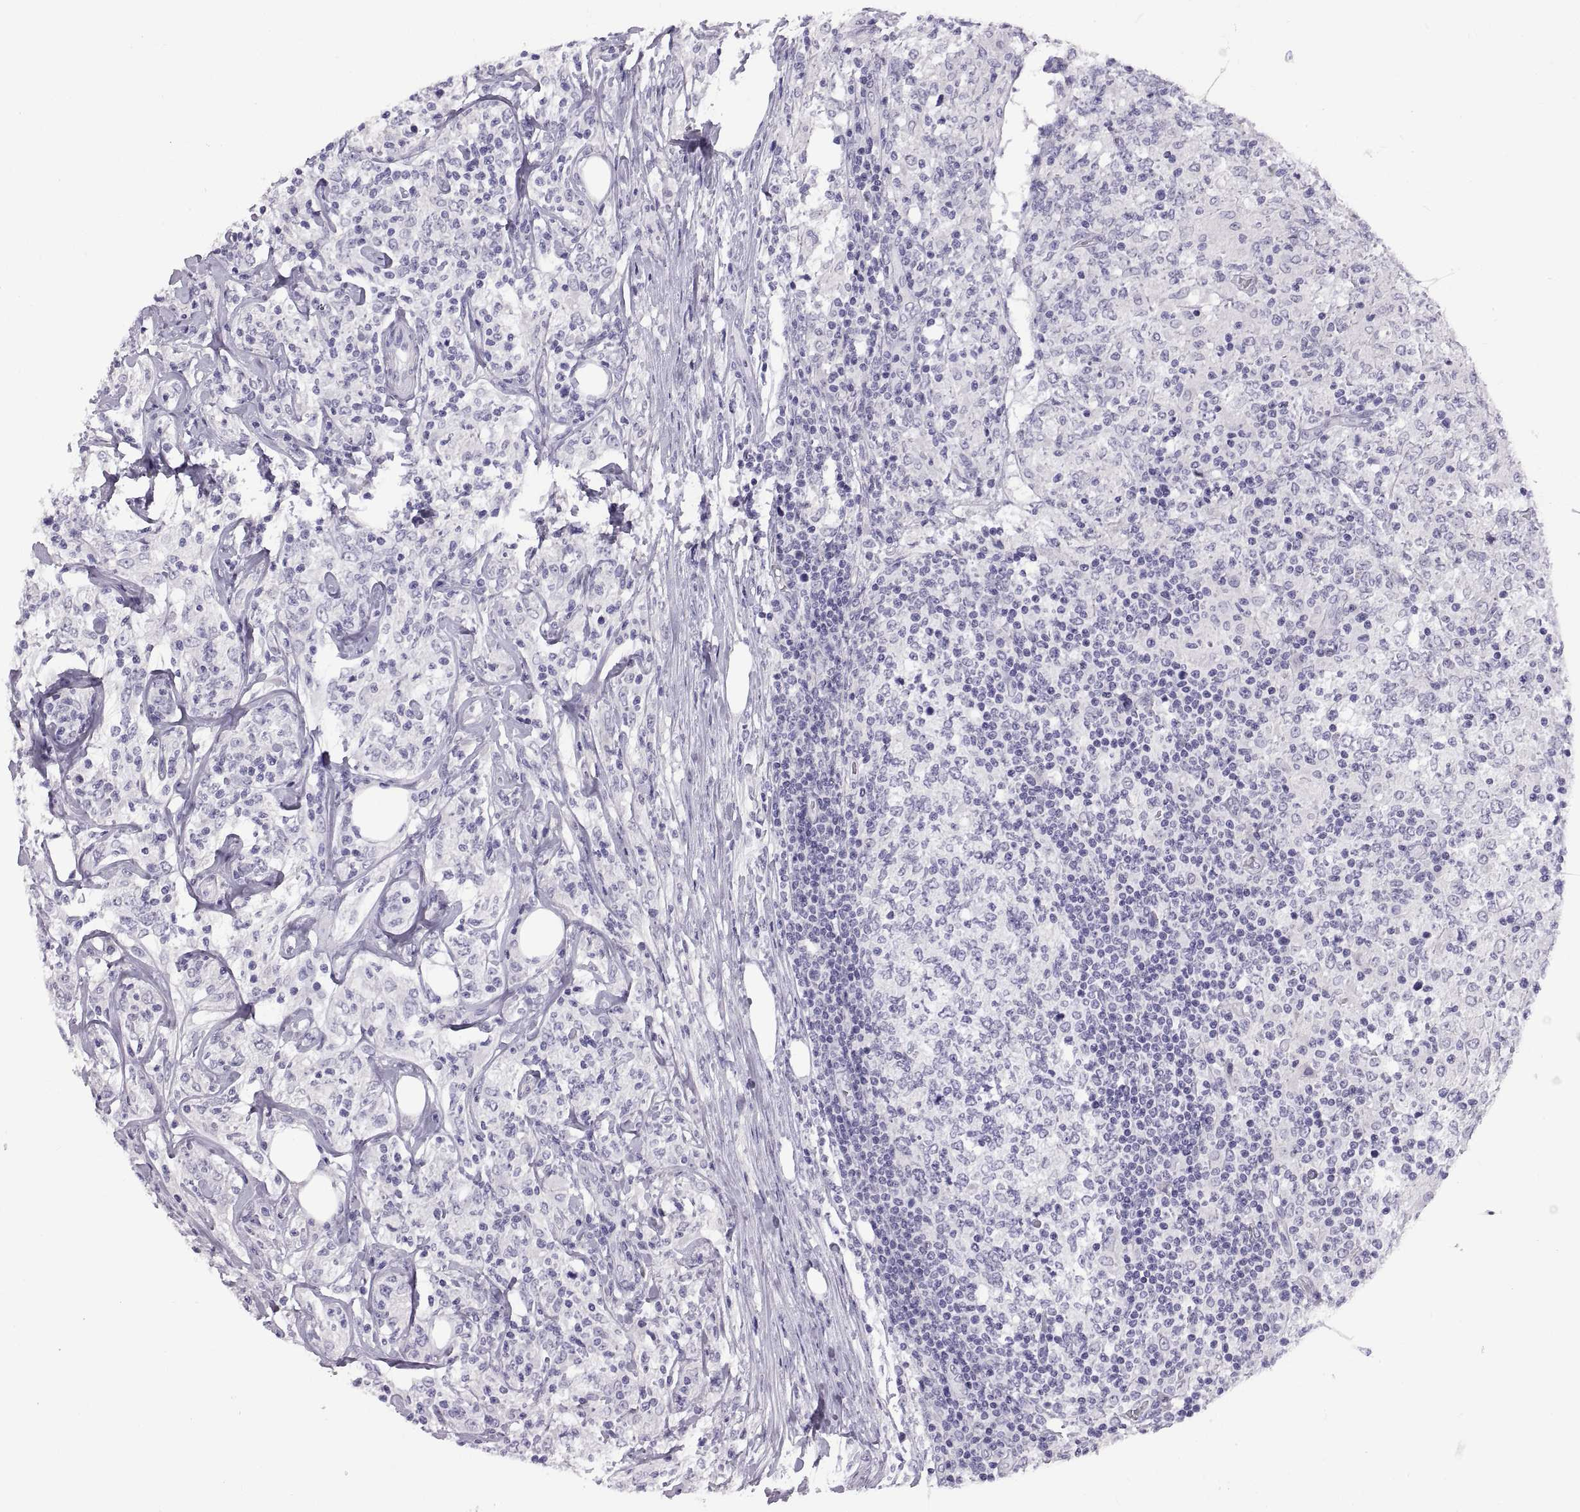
{"staining": {"intensity": "negative", "quantity": "none", "location": "none"}, "tissue": "lymphoma", "cell_type": "Tumor cells", "image_type": "cancer", "snomed": [{"axis": "morphology", "description": "Malignant lymphoma, non-Hodgkin's type, High grade"}, {"axis": "topography", "description": "Lymph node"}], "caption": "Lymphoma stained for a protein using immunohistochemistry demonstrates no positivity tumor cells.", "gene": "RDM1", "patient": {"sex": "female", "age": 84}}